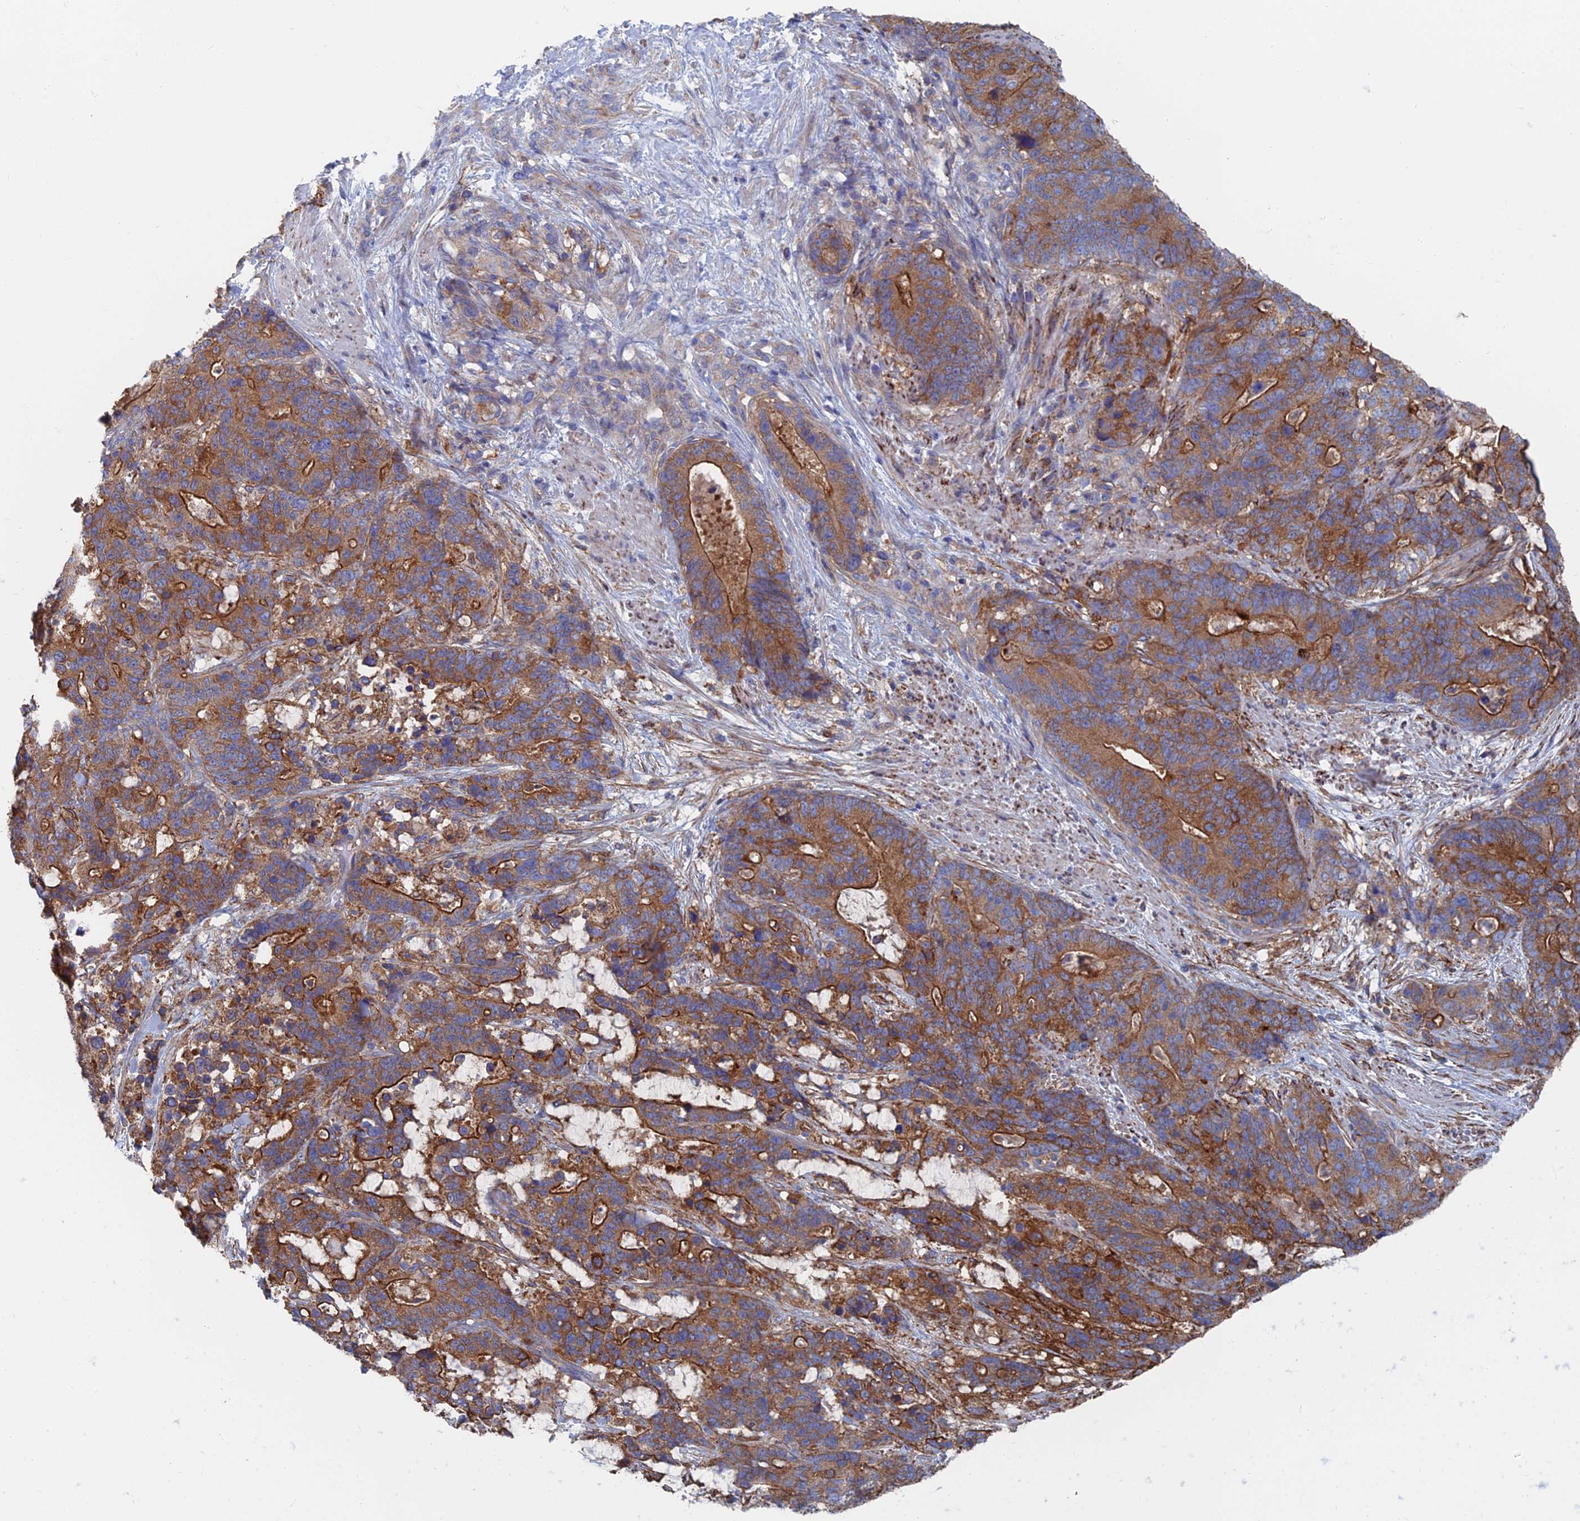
{"staining": {"intensity": "moderate", "quantity": ">75%", "location": "cytoplasmic/membranous"}, "tissue": "stomach cancer", "cell_type": "Tumor cells", "image_type": "cancer", "snomed": [{"axis": "morphology", "description": "Adenocarcinoma, NOS"}, {"axis": "topography", "description": "Stomach"}], "caption": "Protein analysis of stomach adenocarcinoma tissue shows moderate cytoplasmic/membranous expression in about >75% of tumor cells.", "gene": "SNX11", "patient": {"sex": "female", "age": 76}}